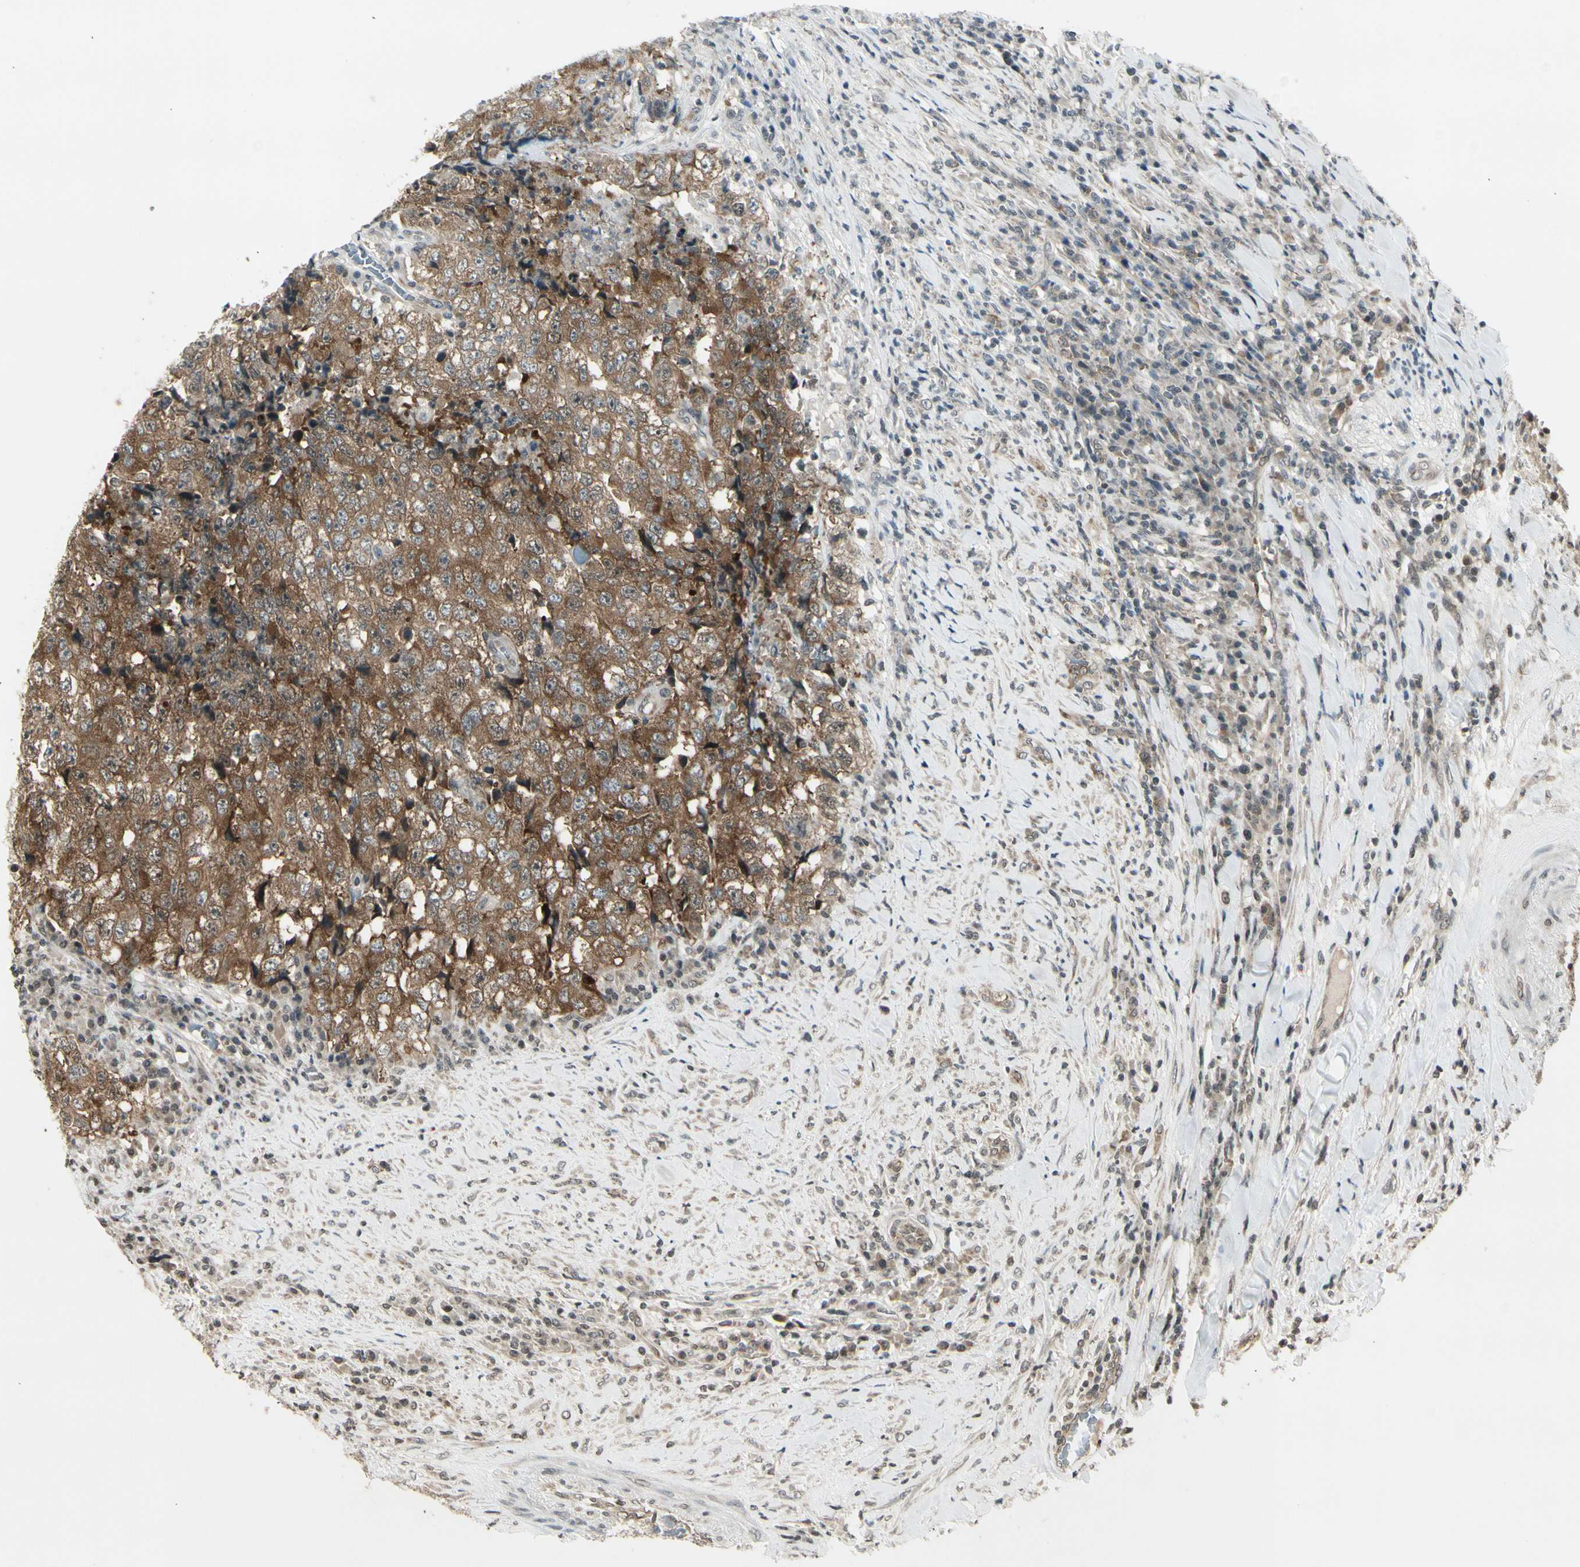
{"staining": {"intensity": "moderate", "quantity": "25%-75%", "location": "cytoplasmic/membranous"}, "tissue": "testis cancer", "cell_type": "Tumor cells", "image_type": "cancer", "snomed": [{"axis": "morphology", "description": "Necrosis, NOS"}, {"axis": "morphology", "description": "Carcinoma, Embryonal, NOS"}, {"axis": "topography", "description": "Testis"}], "caption": "This is a micrograph of immunohistochemistry staining of embryonal carcinoma (testis), which shows moderate staining in the cytoplasmic/membranous of tumor cells.", "gene": "SMN2", "patient": {"sex": "male", "age": 19}}